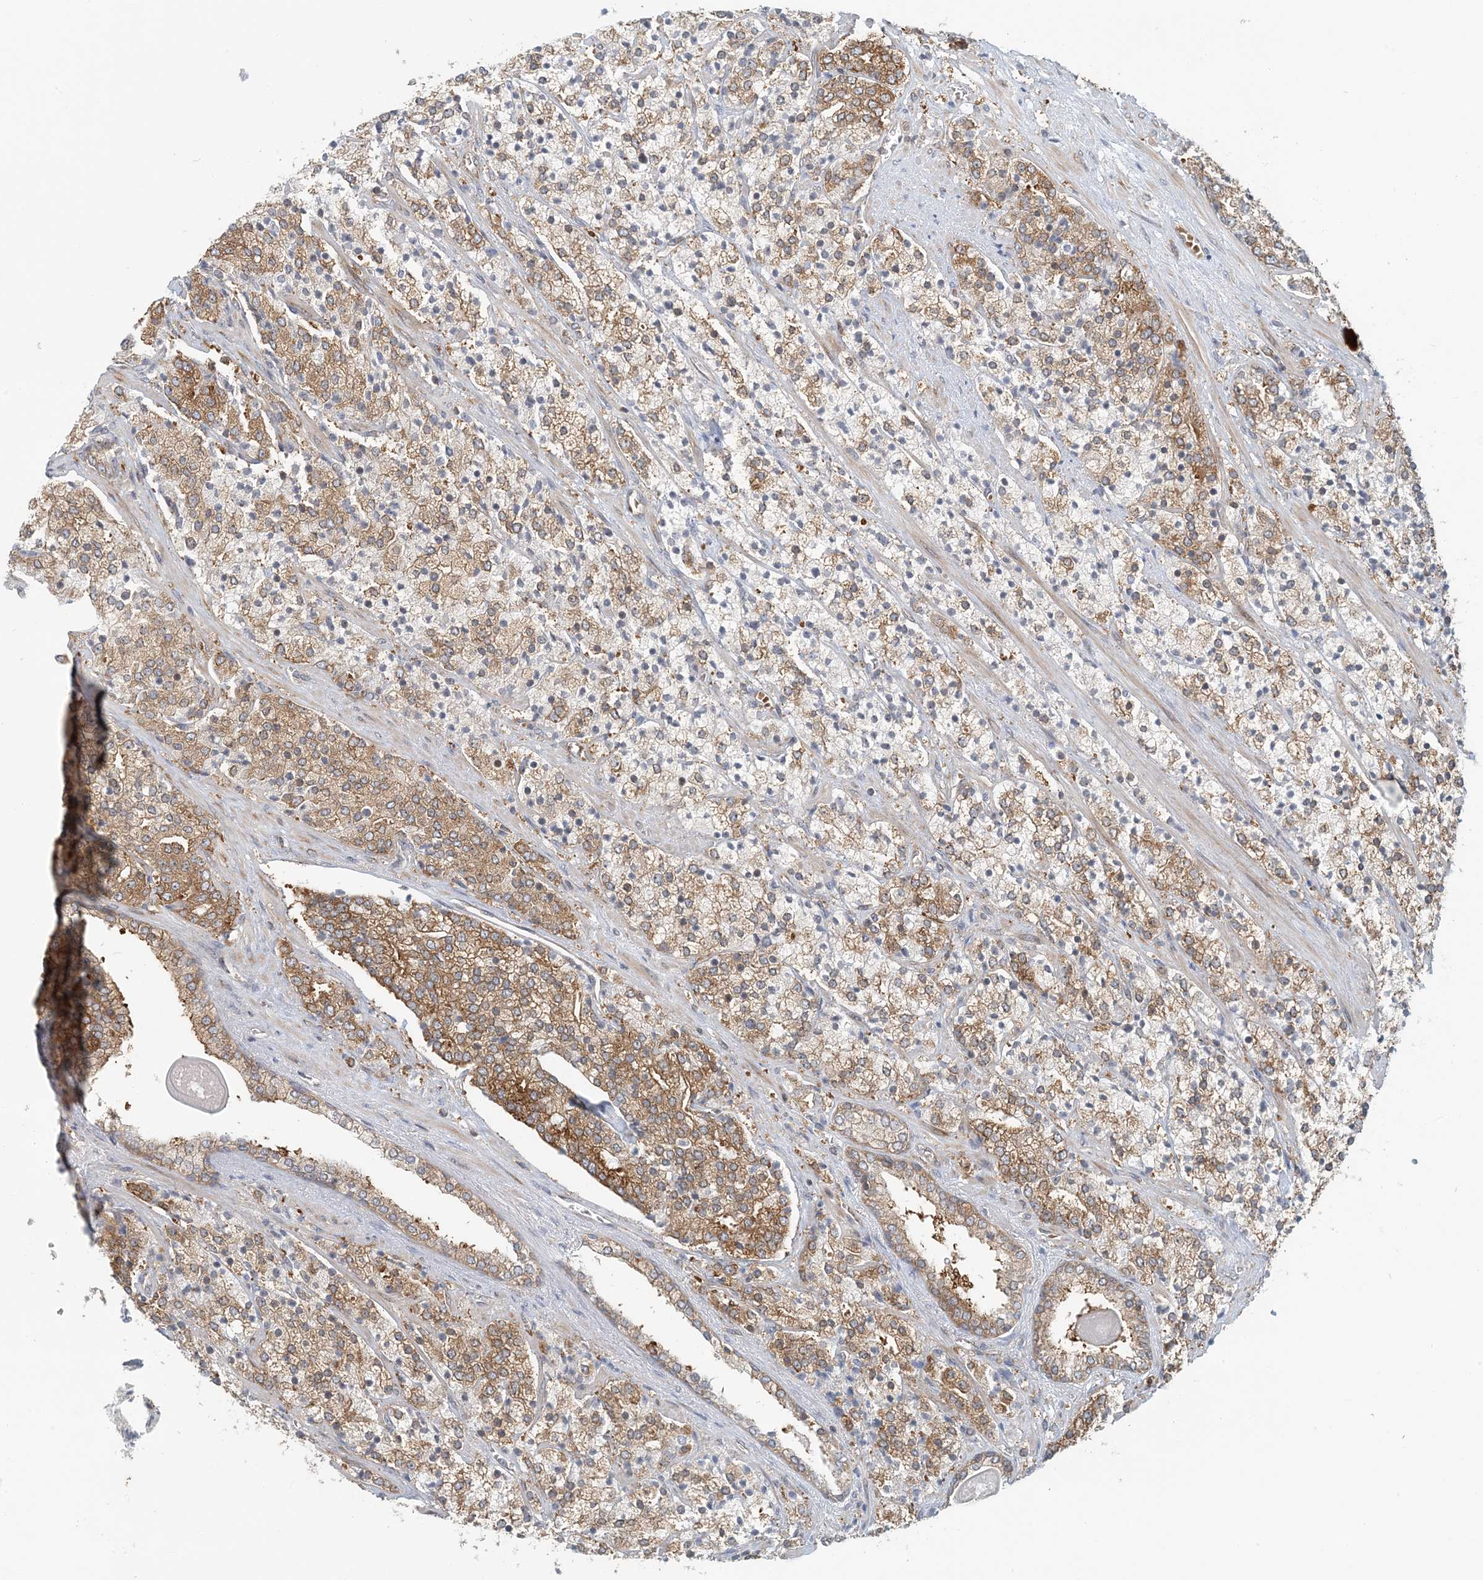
{"staining": {"intensity": "moderate", "quantity": ">75%", "location": "cytoplasmic/membranous"}, "tissue": "prostate cancer", "cell_type": "Tumor cells", "image_type": "cancer", "snomed": [{"axis": "morphology", "description": "Adenocarcinoma, High grade"}, {"axis": "topography", "description": "Prostate"}], "caption": "Immunohistochemistry (IHC) of prostate cancer (adenocarcinoma (high-grade)) displays medium levels of moderate cytoplasmic/membranous staining in about >75% of tumor cells.", "gene": "ATP13A2", "patient": {"sex": "male", "age": 71}}